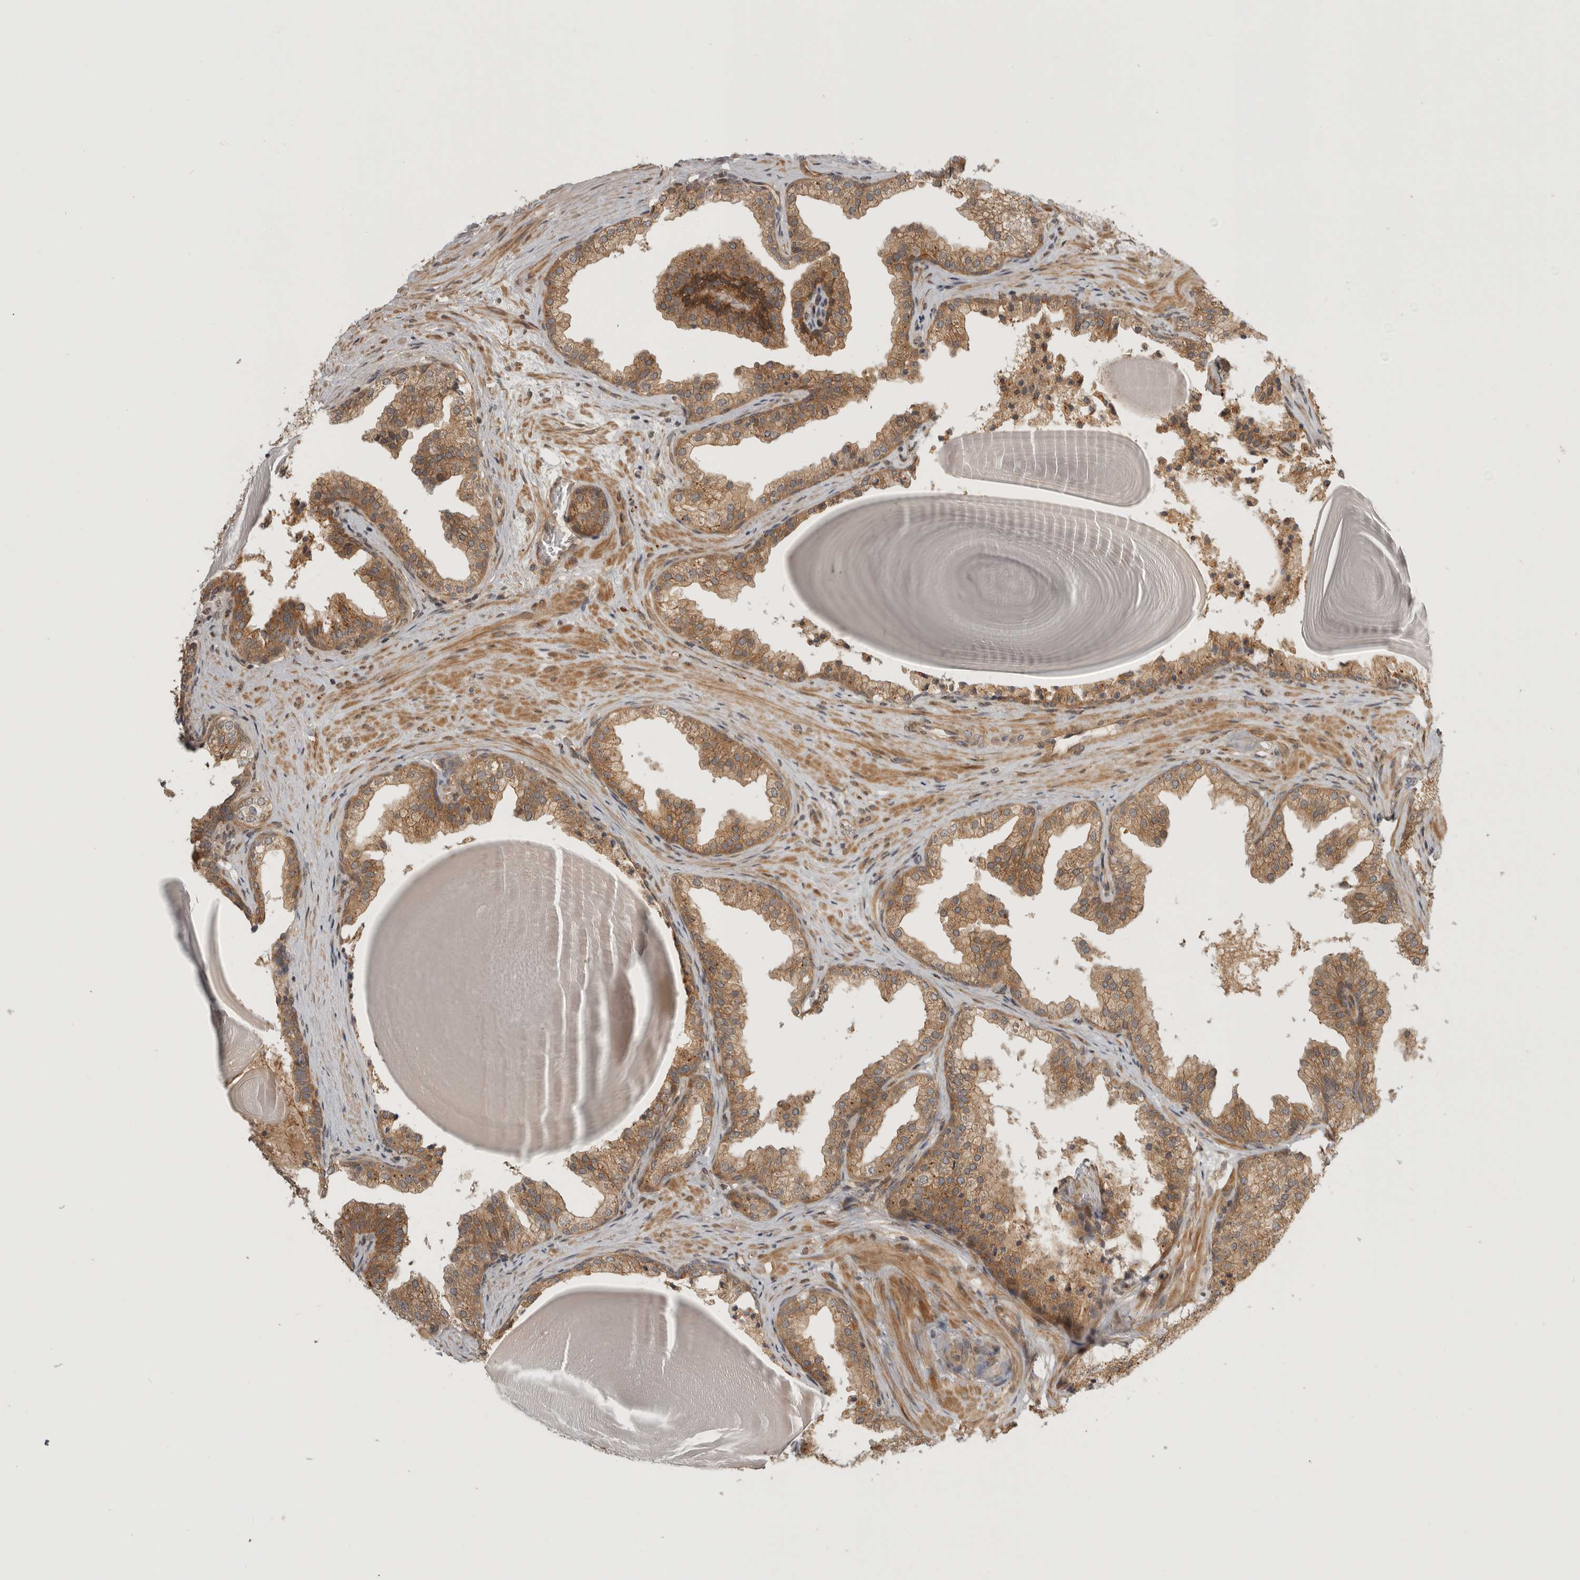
{"staining": {"intensity": "moderate", "quantity": ">75%", "location": "cytoplasmic/membranous"}, "tissue": "prostate", "cell_type": "Glandular cells", "image_type": "normal", "snomed": [{"axis": "morphology", "description": "Normal tissue, NOS"}, {"axis": "topography", "description": "Prostate"}], "caption": "High-power microscopy captured an IHC histopathology image of benign prostate, revealing moderate cytoplasmic/membranous staining in about >75% of glandular cells. Using DAB (brown) and hematoxylin (blue) stains, captured at high magnification using brightfield microscopy.", "gene": "CUEDC1", "patient": {"sex": "male", "age": 48}}